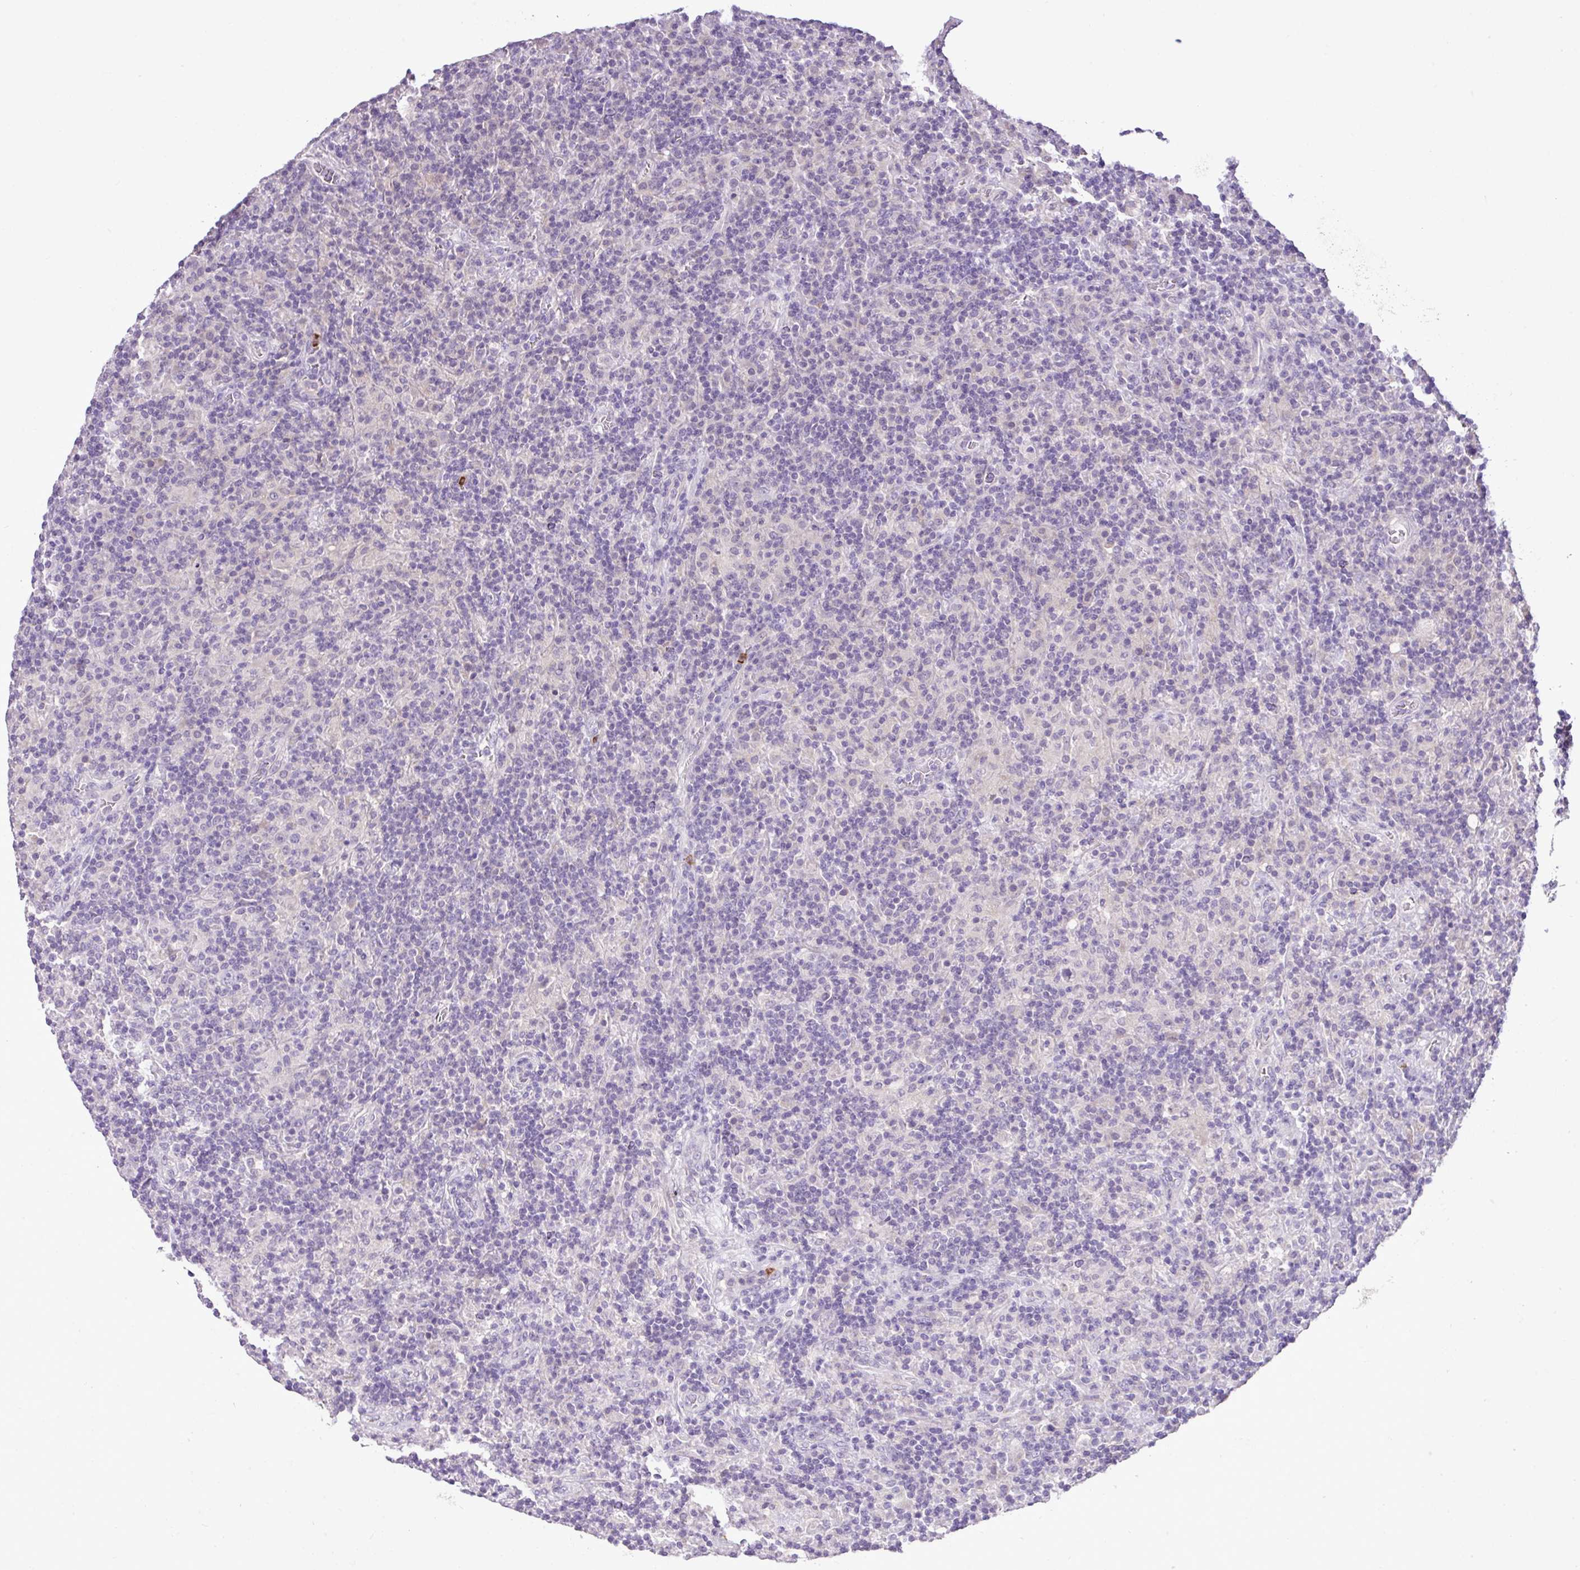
{"staining": {"intensity": "negative", "quantity": "none", "location": "none"}, "tissue": "lymphoma", "cell_type": "Tumor cells", "image_type": "cancer", "snomed": [{"axis": "morphology", "description": "Hodgkin's disease, NOS"}, {"axis": "topography", "description": "Lymph node"}], "caption": "IHC photomicrograph of neoplastic tissue: human lymphoma stained with DAB (3,3'-diaminobenzidine) shows no significant protein positivity in tumor cells.", "gene": "HTR3E", "patient": {"sex": "male", "age": 70}}